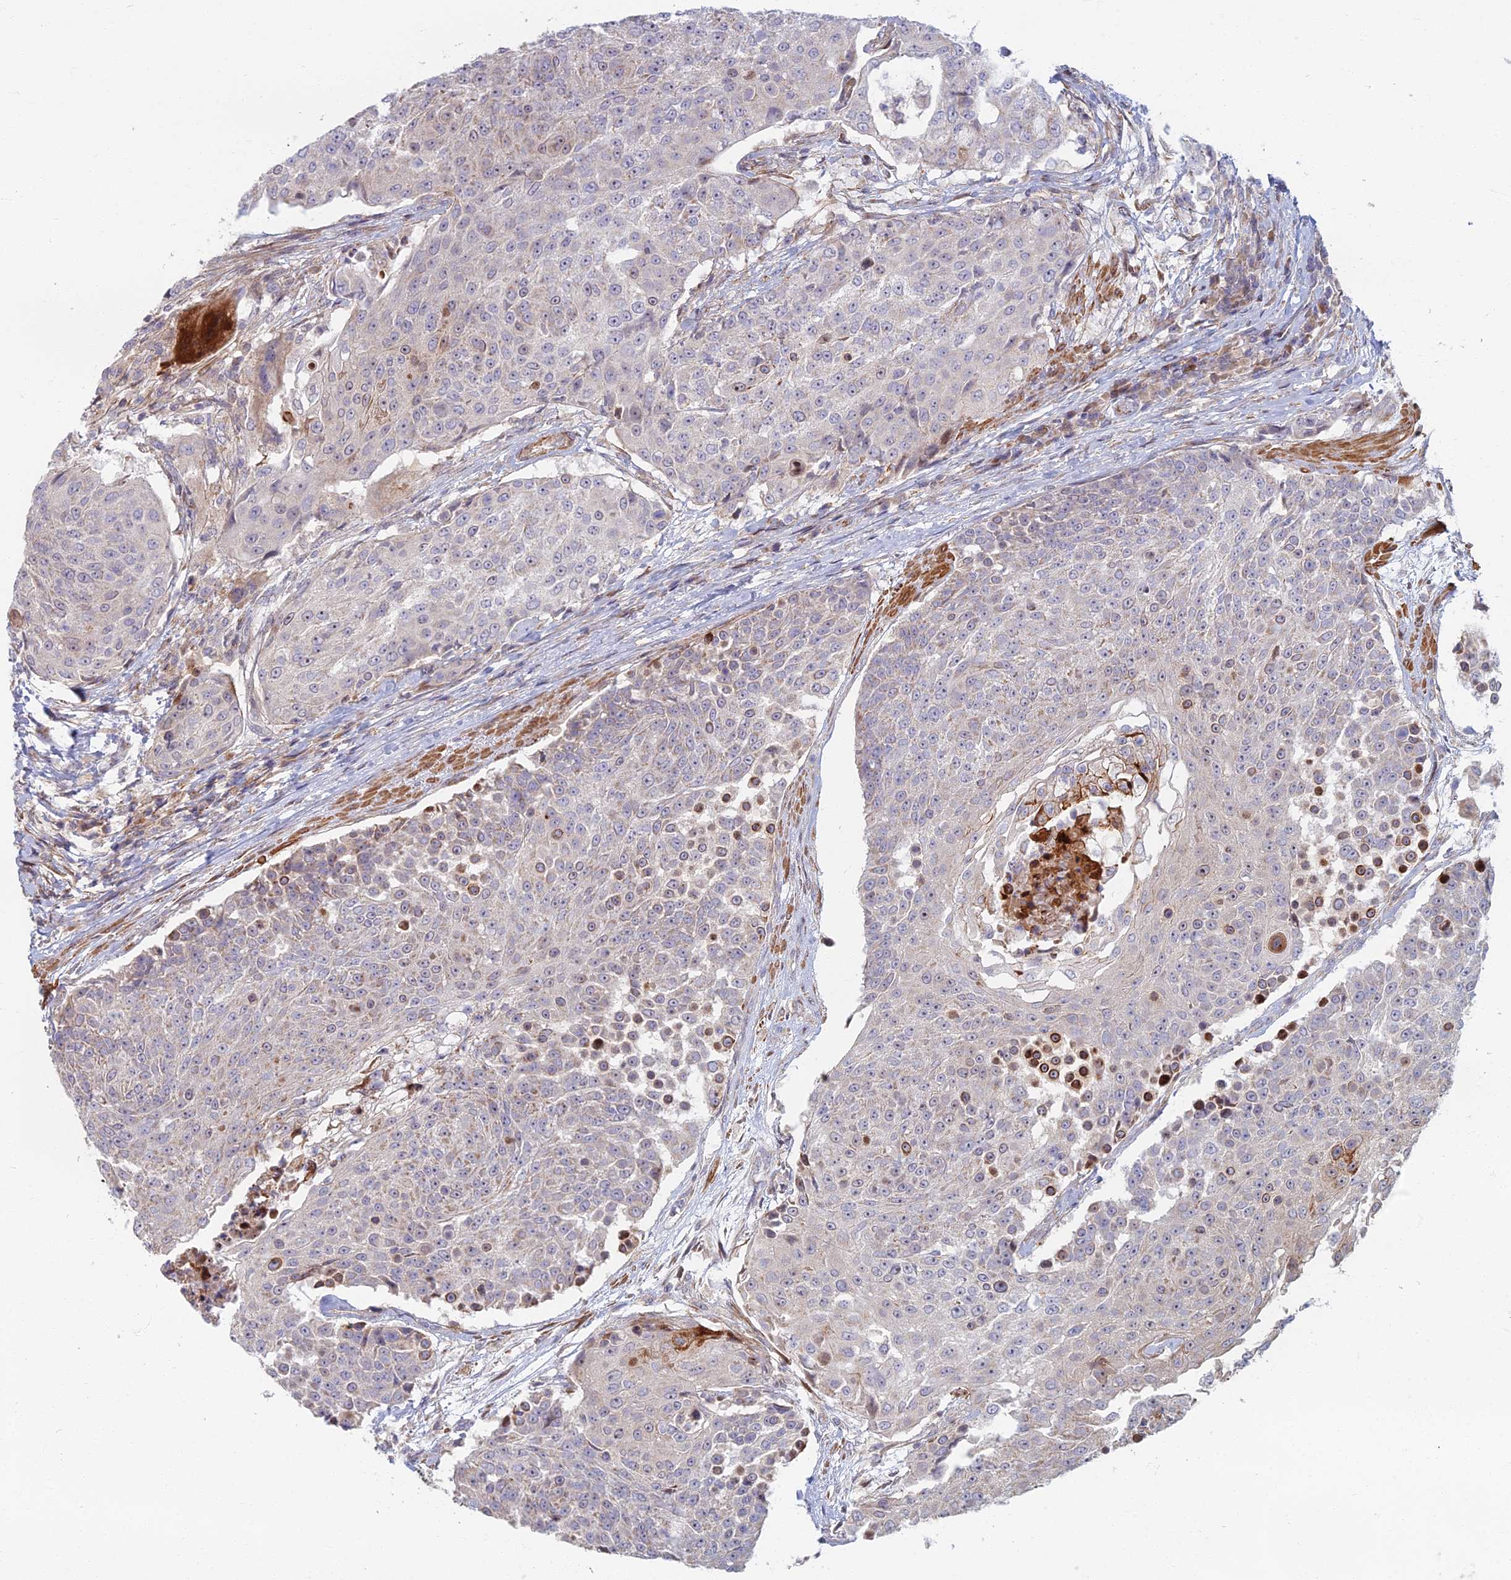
{"staining": {"intensity": "strong", "quantity": "<25%", "location": "cytoplasmic/membranous"}, "tissue": "urothelial cancer", "cell_type": "Tumor cells", "image_type": "cancer", "snomed": [{"axis": "morphology", "description": "Urothelial carcinoma, High grade"}, {"axis": "topography", "description": "Urinary bladder"}], "caption": "Urothelial cancer stained with DAB (3,3'-diaminobenzidine) immunohistochemistry (IHC) reveals medium levels of strong cytoplasmic/membranous staining in approximately <25% of tumor cells.", "gene": "C15orf40", "patient": {"sex": "female", "age": 63}}